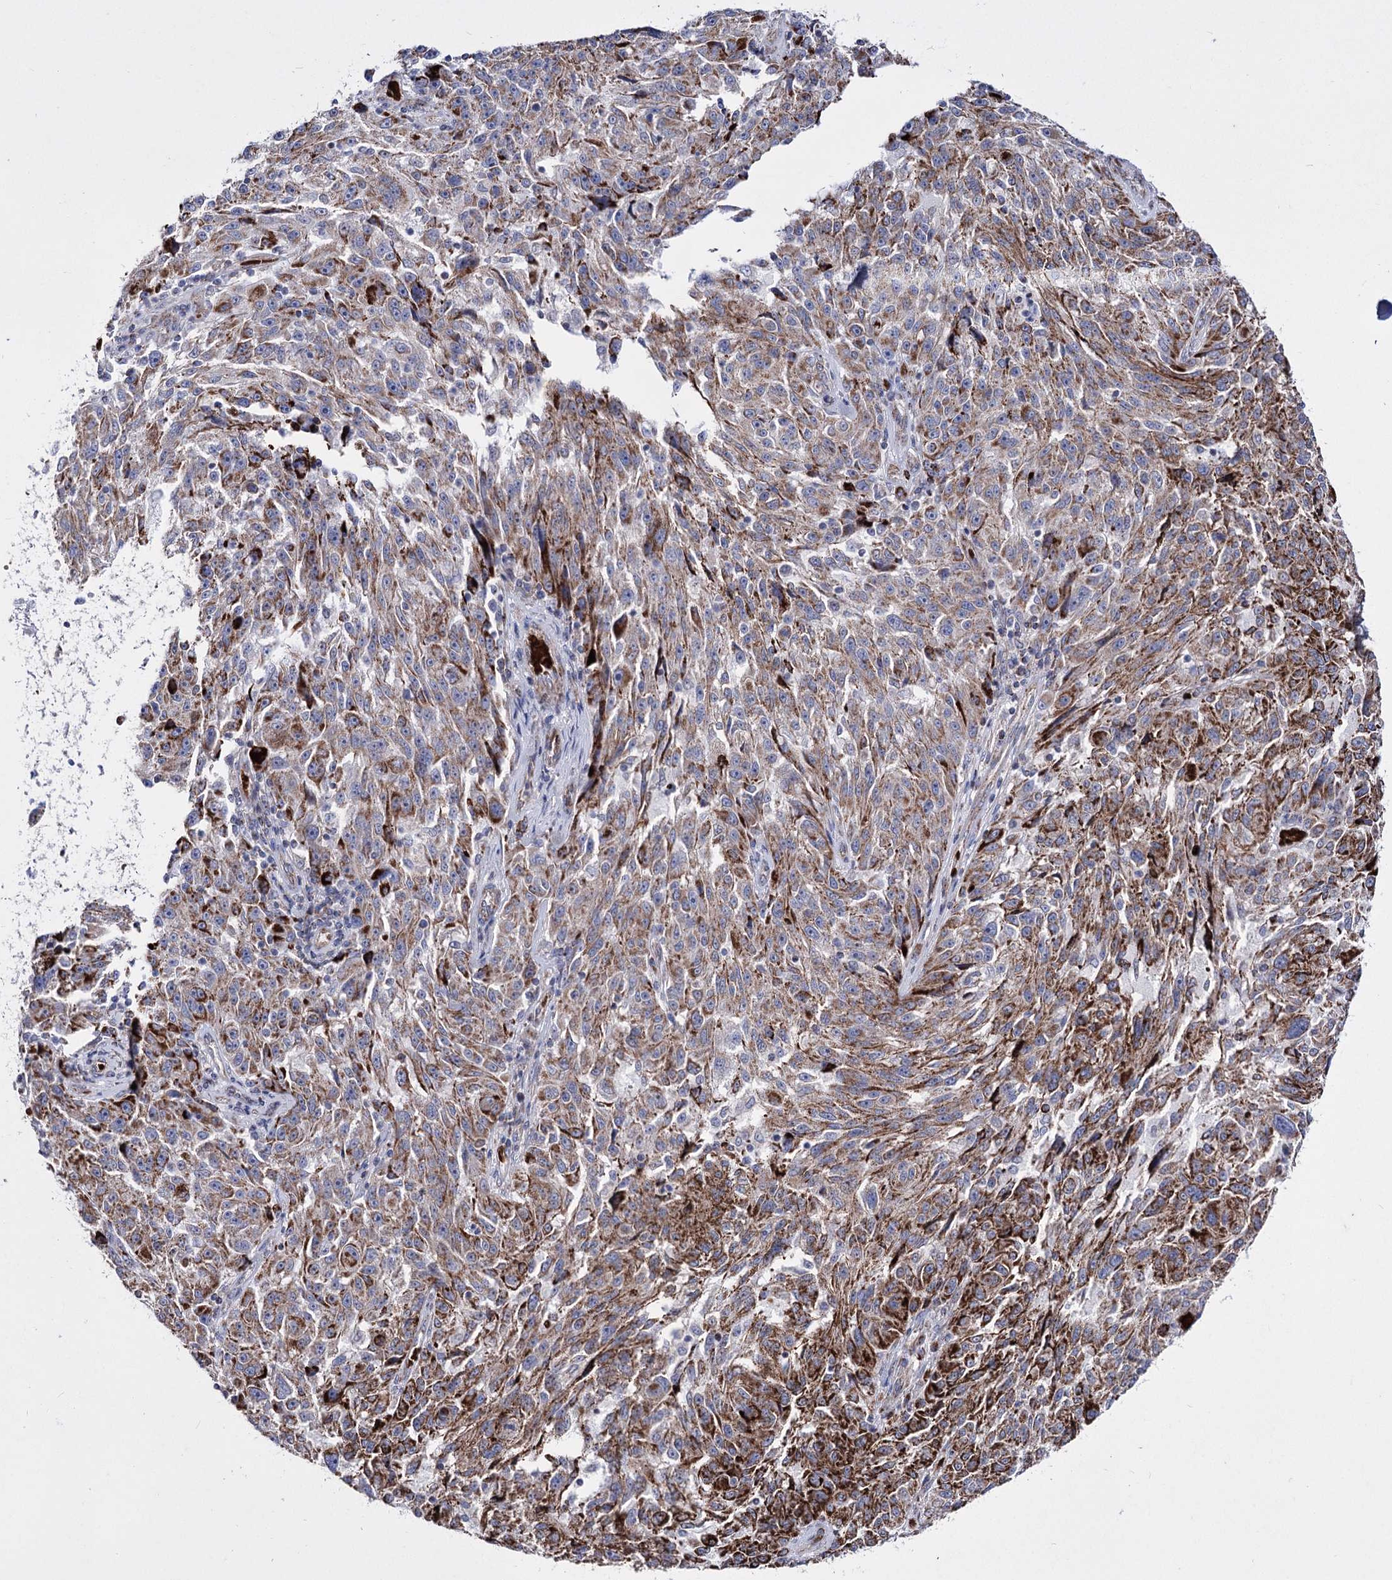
{"staining": {"intensity": "strong", "quantity": "25%-75%", "location": "cytoplasmic/membranous"}, "tissue": "melanoma", "cell_type": "Tumor cells", "image_type": "cancer", "snomed": [{"axis": "morphology", "description": "Malignant melanoma, NOS"}, {"axis": "topography", "description": "Skin"}], "caption": "High-power microscopy captured an IHC photomicrograph of malignant melanoma, revealing strong cytoplasmic/membranous expression in about 25%-75% of tumor cells.", "gene": "OSBPL5", "patient": {"sex": "male", "age": 53}}